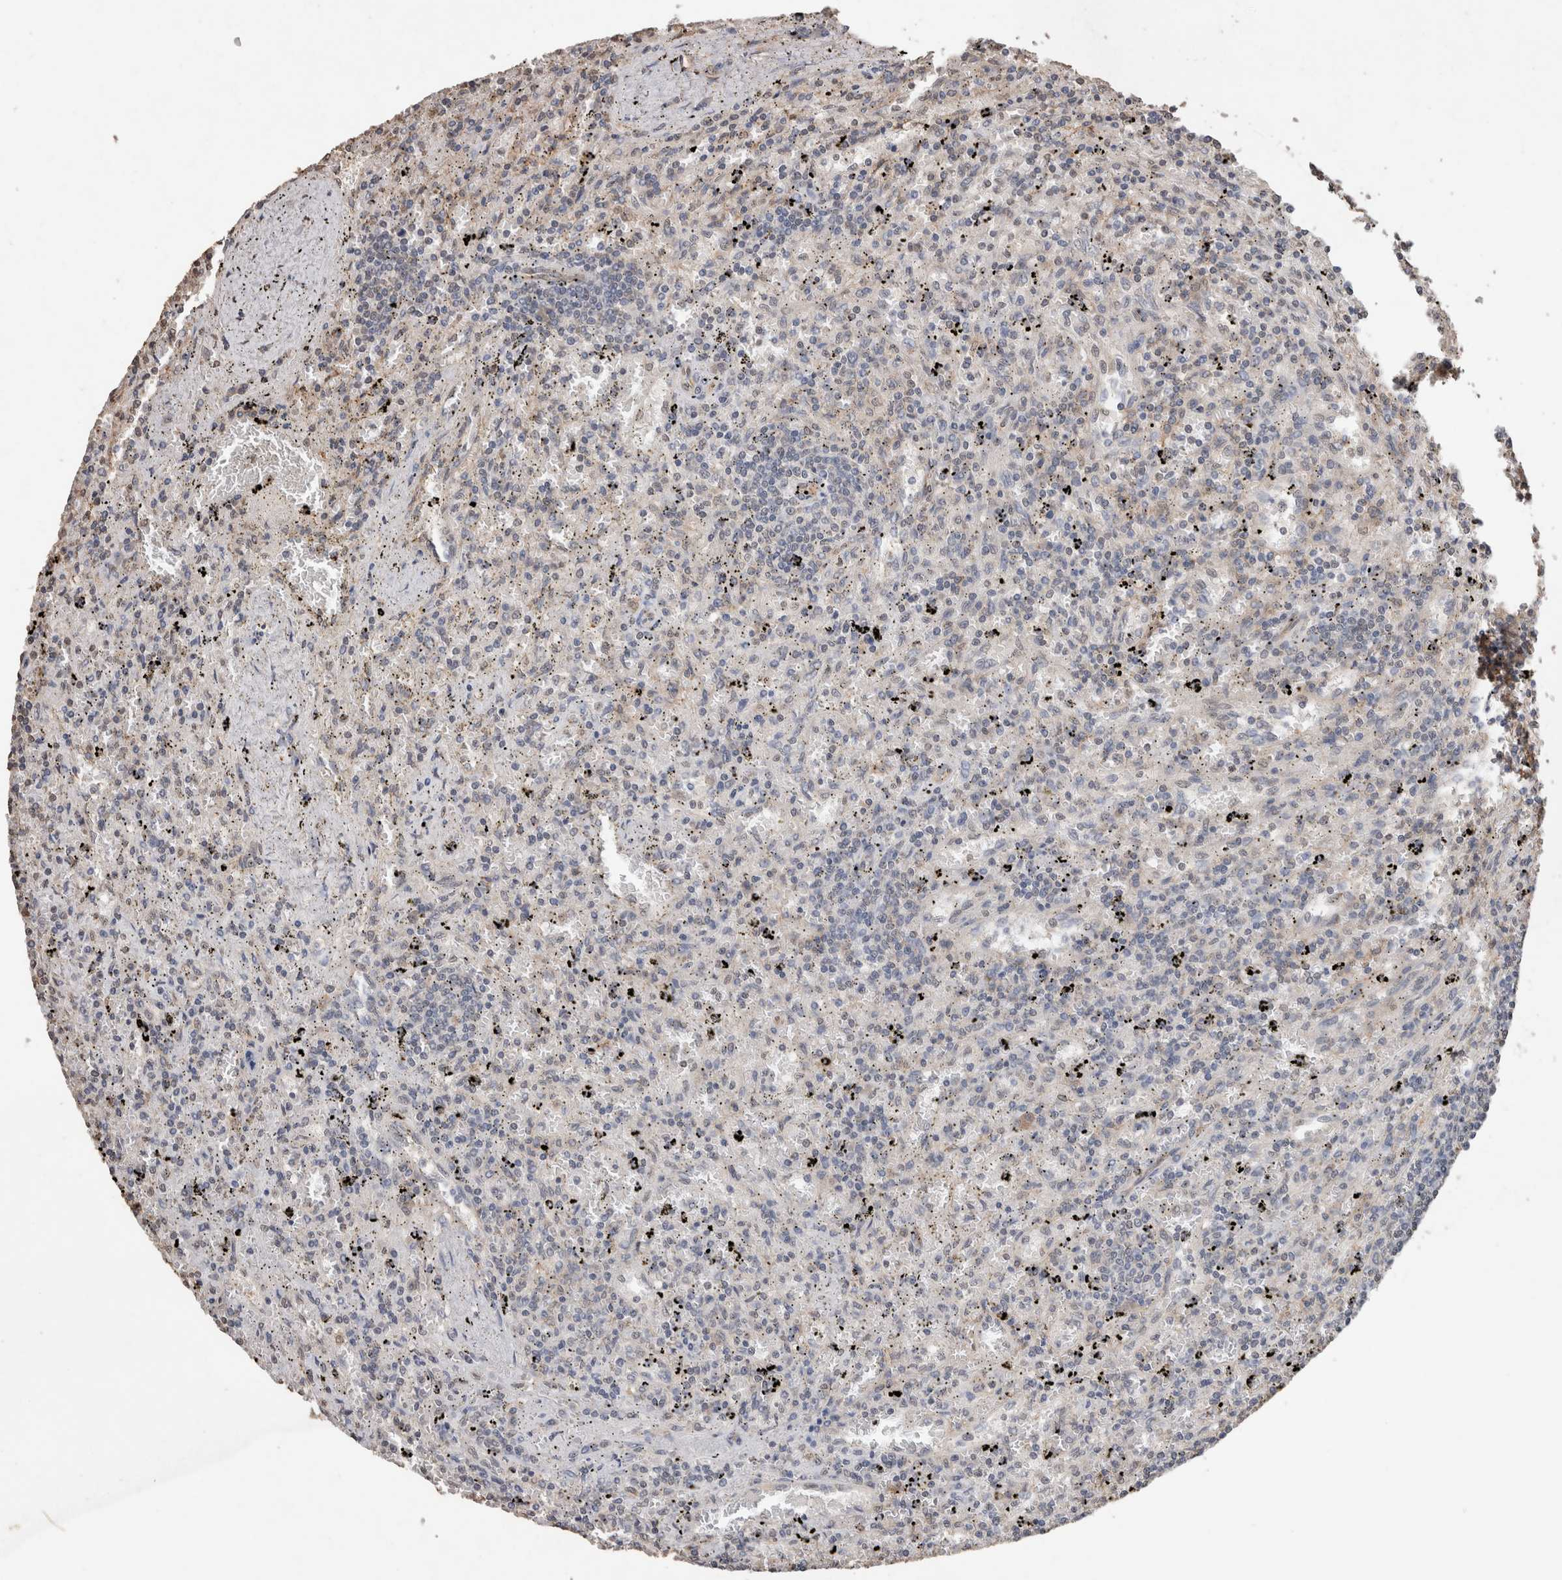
{"staining": {"intensity": "negative", "quantity": "none", "location": "none"}, "tissue": "lymphoma", "cell_type": "Tumor cells", "image_type": "cancer", "snomed": [{"axis": "morphology", "description": "Malignant lymphoma, non-Hodgkin's type, Low grade"}, {"axis": "topography", "description": "Spleen"}], "caption": "DAB immunohistochemical staining of human lymphoma reveals no significant expression in tumor cells. The staining is performed using DAB (3,3'-diaminobenzidine) brown chromogen with nuclei counter-stained in using hematoxylin.", "gene": "S100A10", "patient": {"sex": "male", "age": 76}}